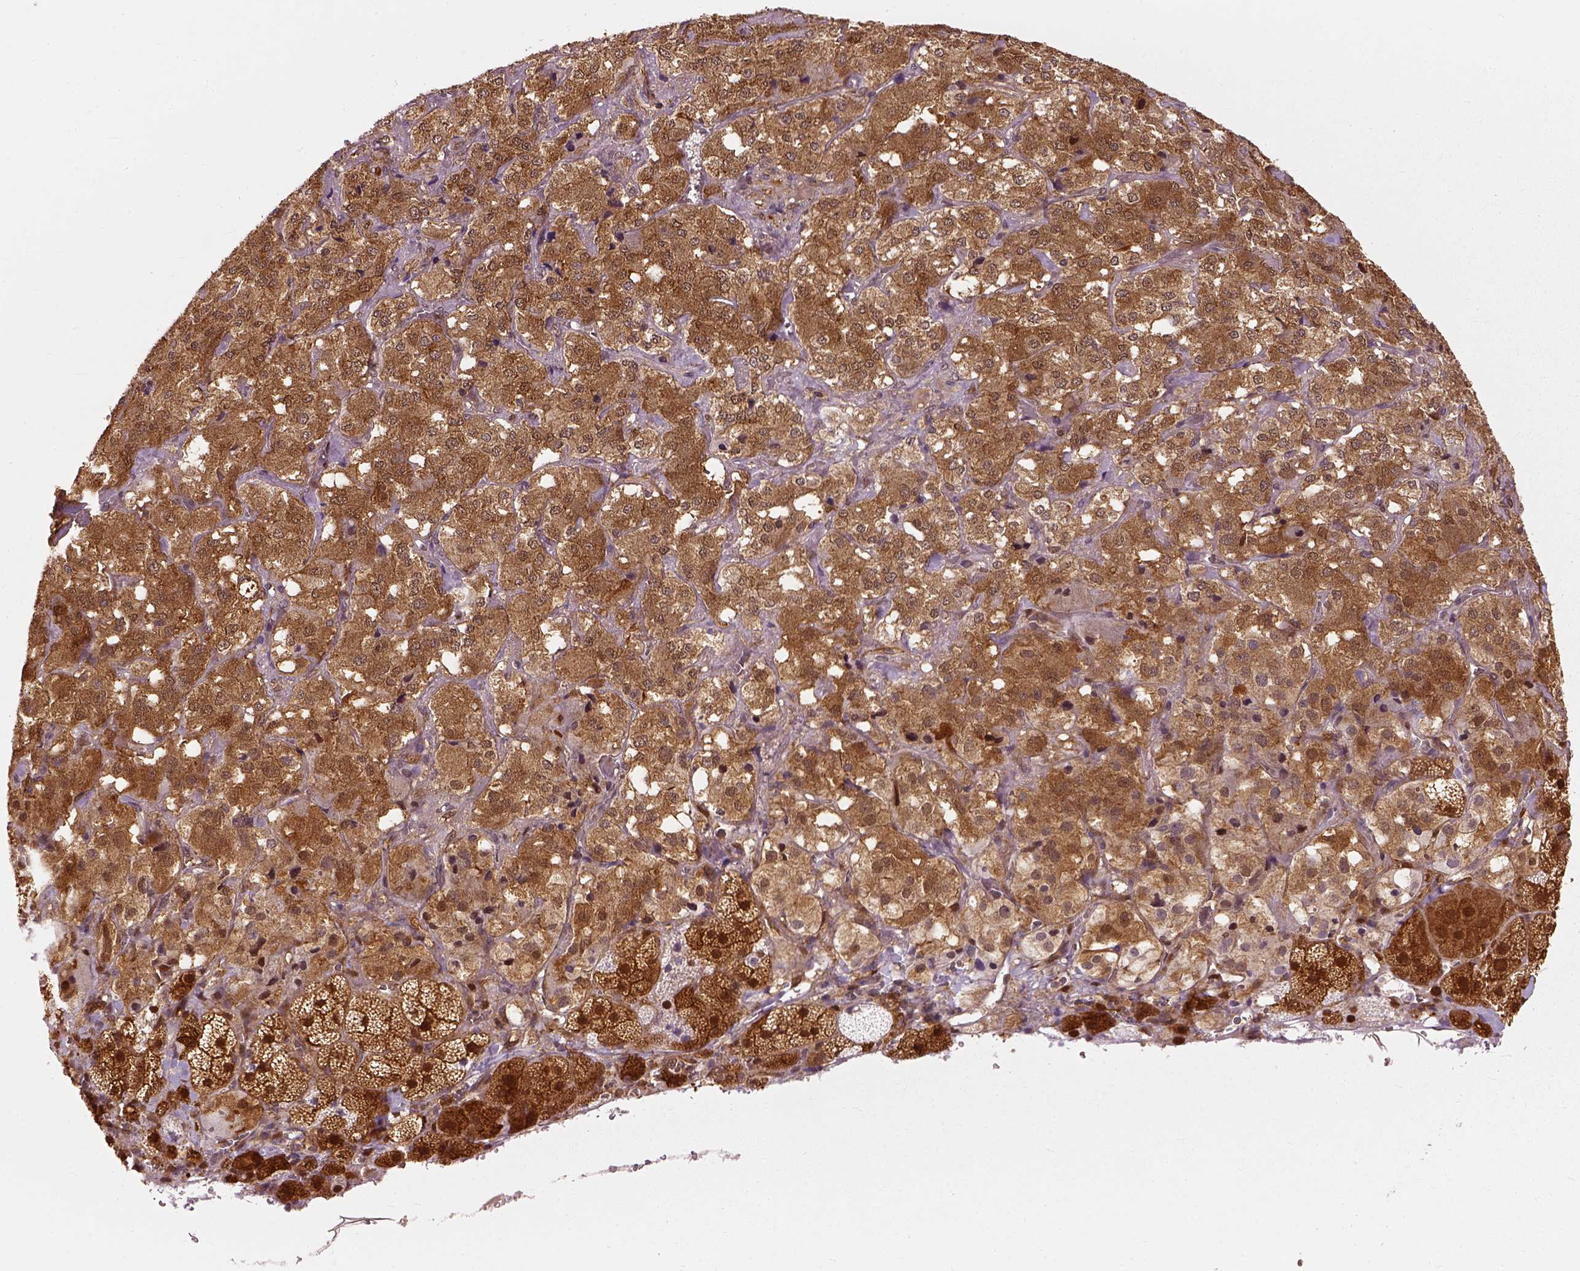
{"staining": {"intensity": "strong", "quantity": ">75%", "location": "cytoplasmic/membranous,nuclear"}, "tissue": "adrenal gland", "cell_type": "Glandular cells", "image_type": "normal", "snomed": [{"axis": "morphology", "description": "Normal tissue, NOS"}, {"axis": "topography", "description": "Adrenal gland"}], "caption": "The immunohistochemical stain shows strong cytoplasmic/membranous,nuclear expression in glandular cells of benign adrenal gland. Nuclei are stained in blue.", "gene": "GPI", "patient": {"sex": "male", "age": 57}}